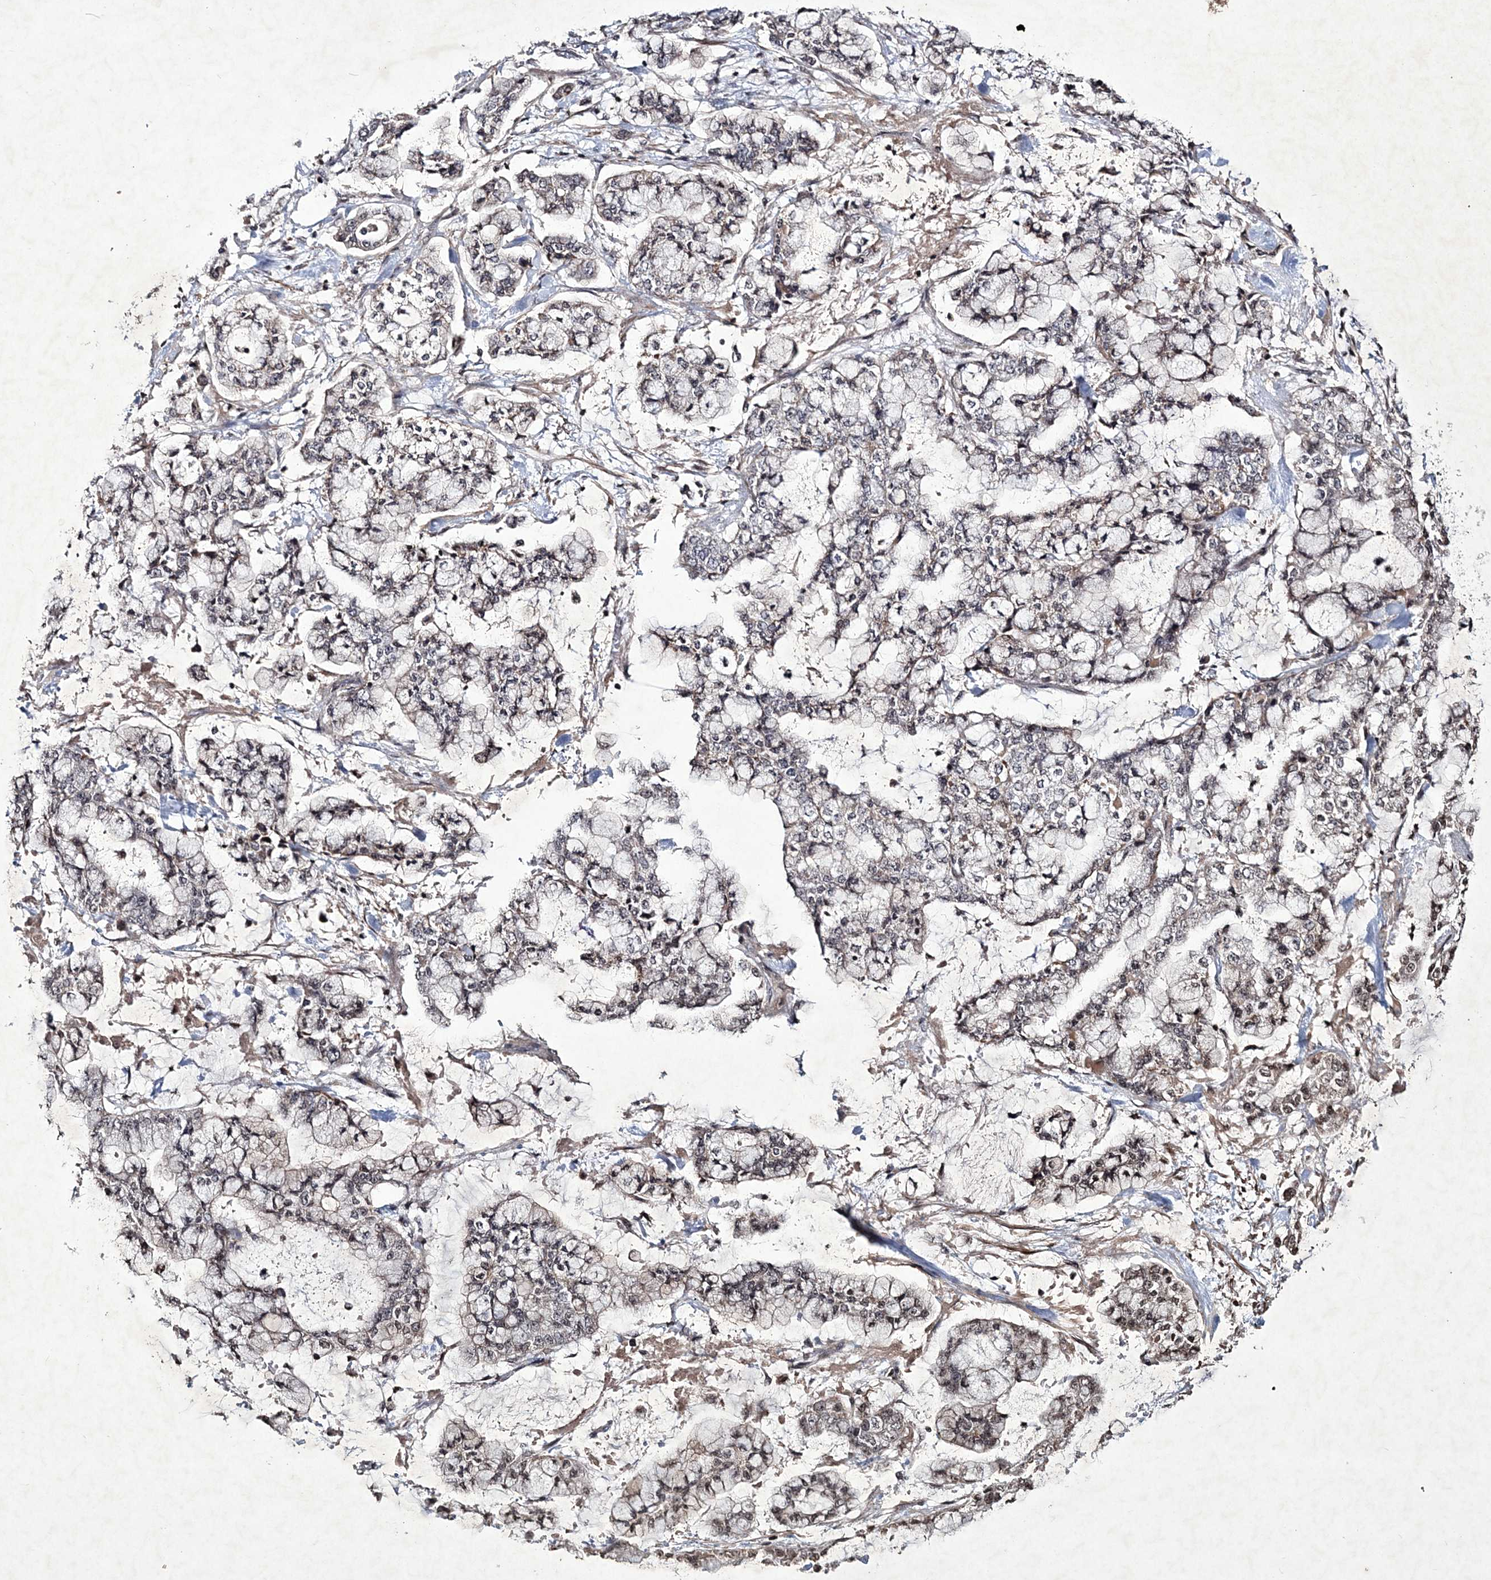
{"staining": {"intensity": "weak", "quantity": "25%-75%", "location": "cytoplasmic/membranous,nuclear"}, "tissue": "stomach cancer", "cell_type": "Tumor cells", "image_type": "cancer", "snomed": [{"axis": "morphology", "description": "Normal tissue, NOS"}, {"axis": "morphology", "description": "Adenocarcinoma, NOS"}, {"axis": "topography", "description": "Stomach, upper"}, {"axis": "topography", "description": "Stomach"}], "caption": "Tumor cells reveal low levels of weak cytoplasmic/membranous and nuclear positivity in about 25%-75% of cells in human stomach adenocarcinoma. (Brightfield microscopy of DAB IHC at high magnification).", "gene": "SOWAHB", "patient": {"sex": "male", "age": 76}}